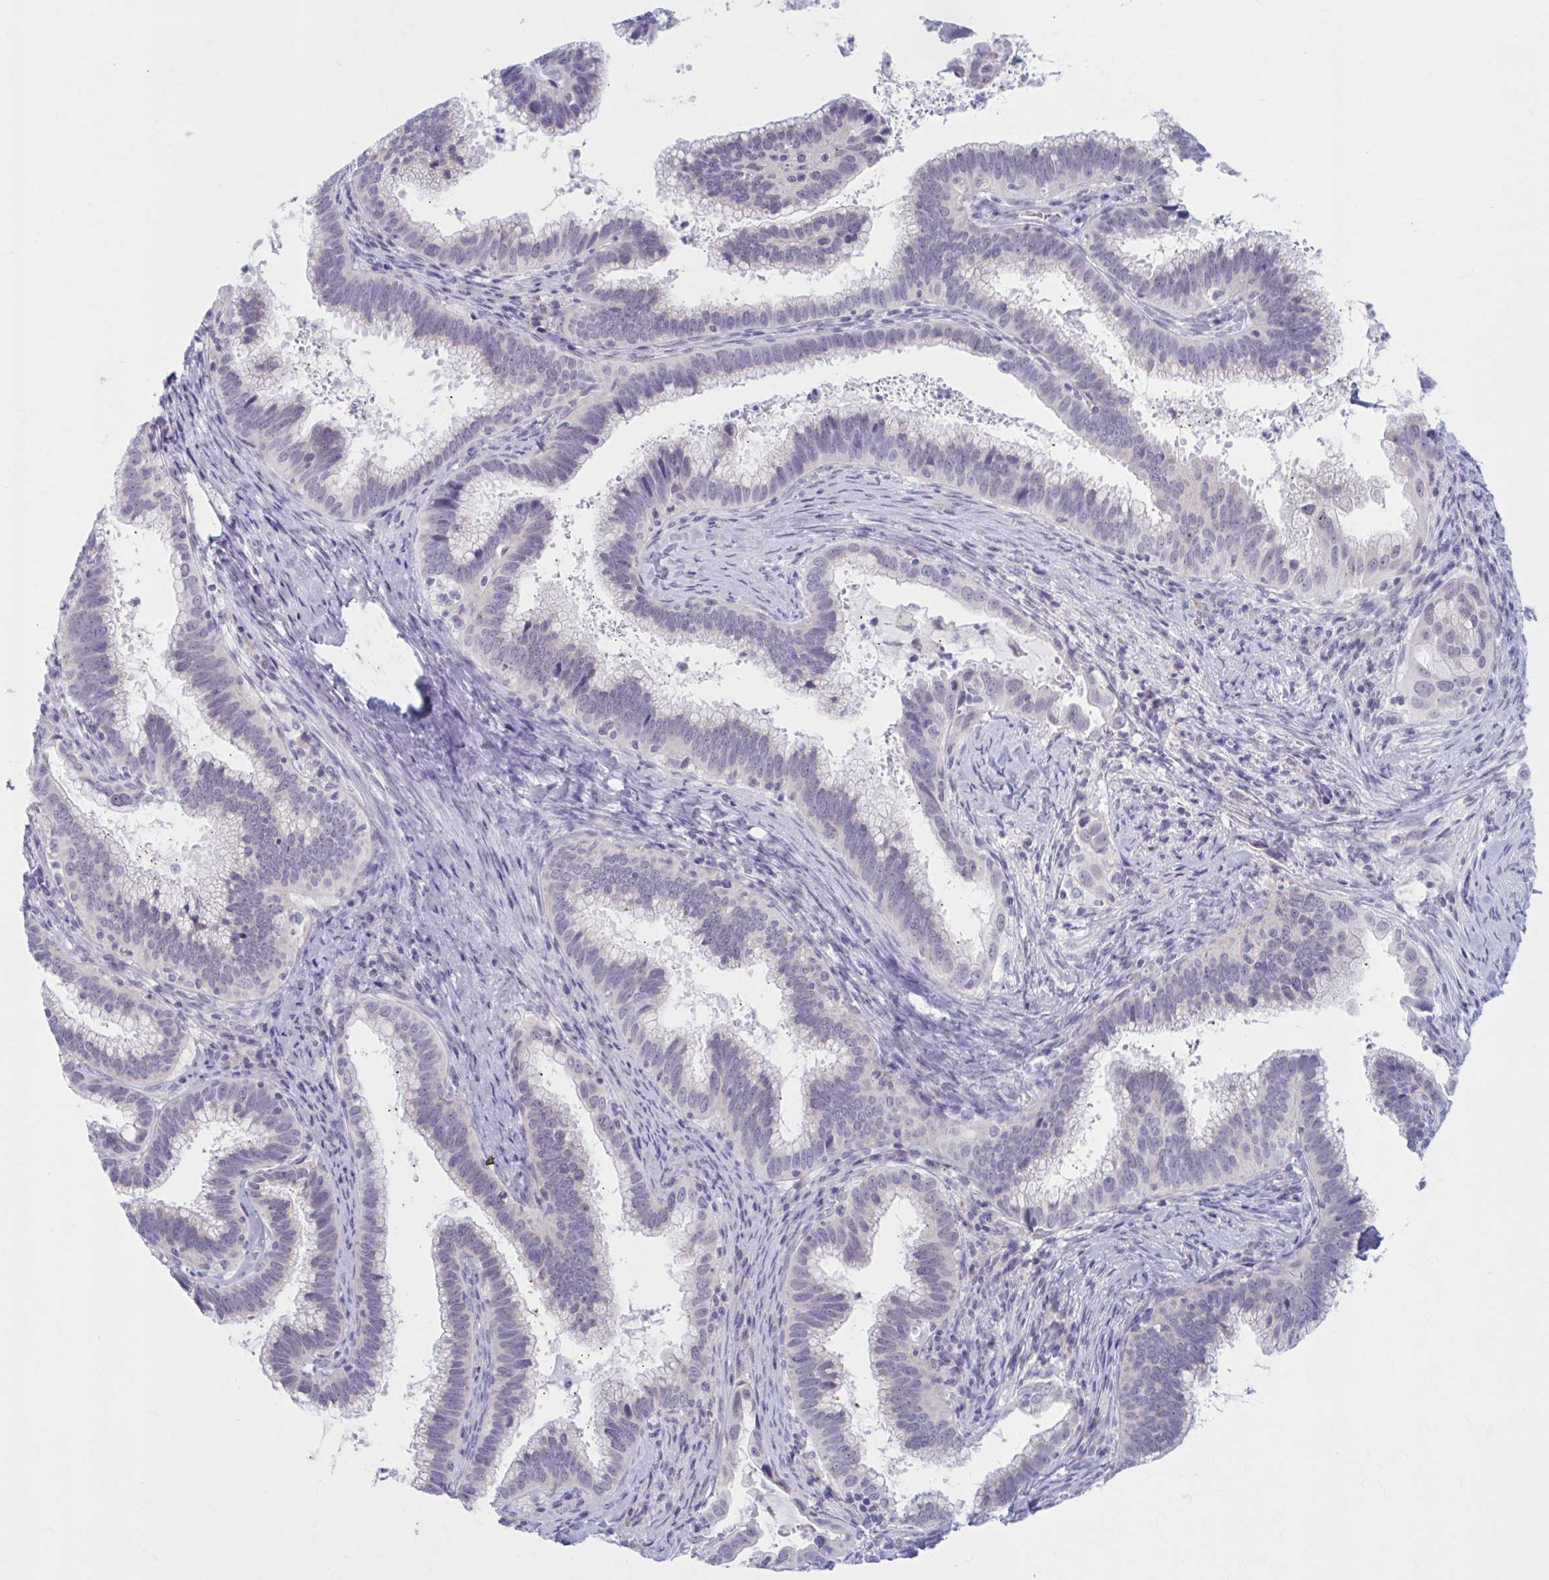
{"staining": {"intensity": "negative", "quantity": "none", "location": "none"}, "tissue": "cervical cancer", "cell_type": "Tumor cells", "image_type": "cancer", "snomed": [{"axis": "morphology", "description": "Adenocarcinoma, NOS"}, {"axis": "topography", "description": "Cervix"}], "caption": "High power microscopy histopathology image of an IHC image of cervical adenocarcinoma, revealing no significant expression in tumor cells.", "gene": "CCDC105", "patient": {"sex": "female", "age": 56}}